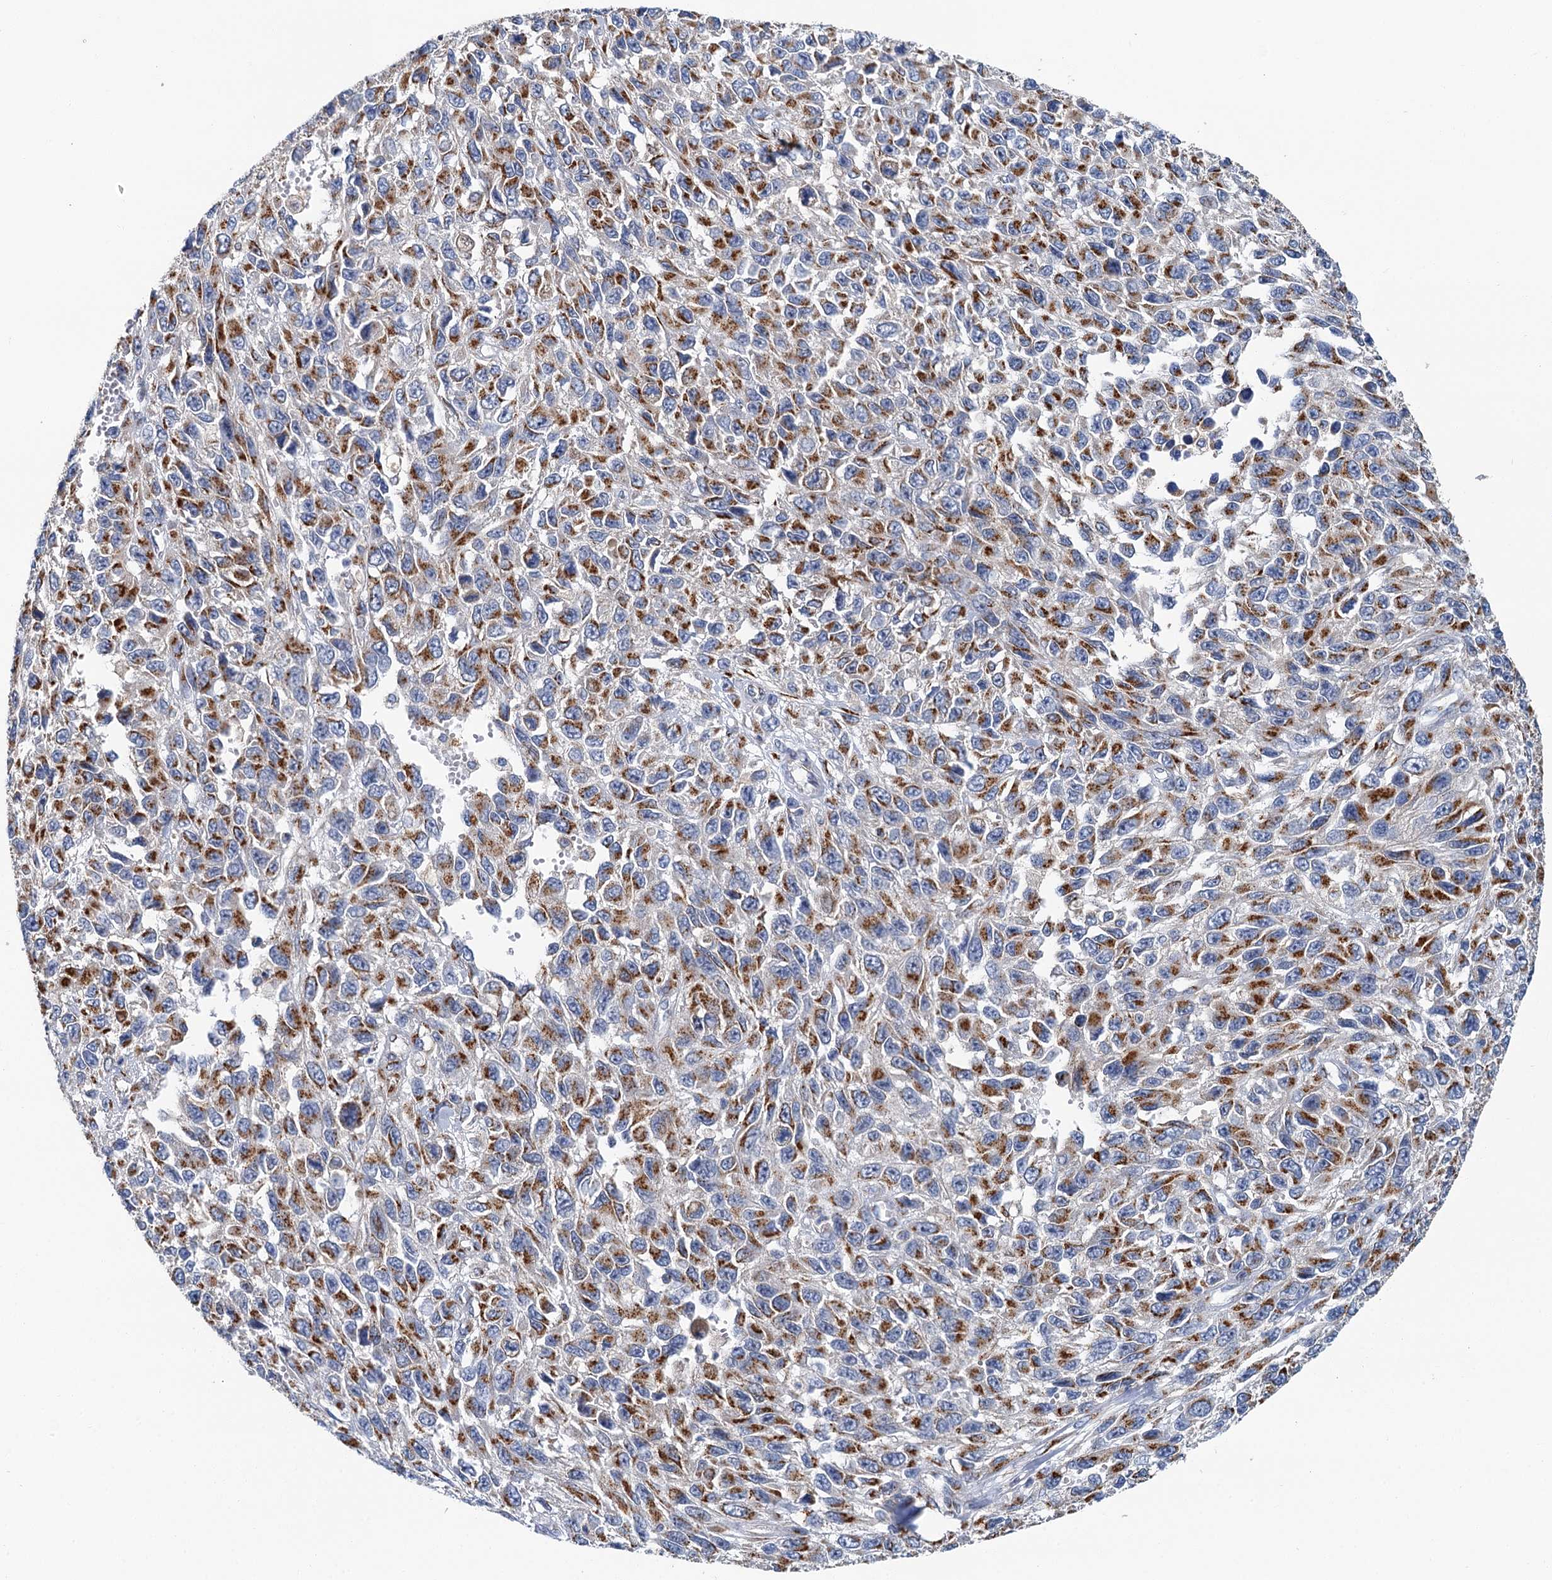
{"staining": {"intensity": "moderate", "quantity": ">75%", "location": "cytoplasmic/membranous"}, "tissue": "melanoma", "cell_type": "Tumor cells", "image_type": "cancer", "snomed": [{"axis": "morphology", "description": "Normal tissue, NOS"}, {"axis": "morphology", "description": "Malignant melanoma, NOS"}, {"axis": "topography", "description": "Skin"}], "caption": "Tumor cells display moderate cytoplasmic/membranous expression in approximately >75% of cells in malignant melanoma.", "gene": "BET1L", "patient": {"sex": "female", "age": 96}}